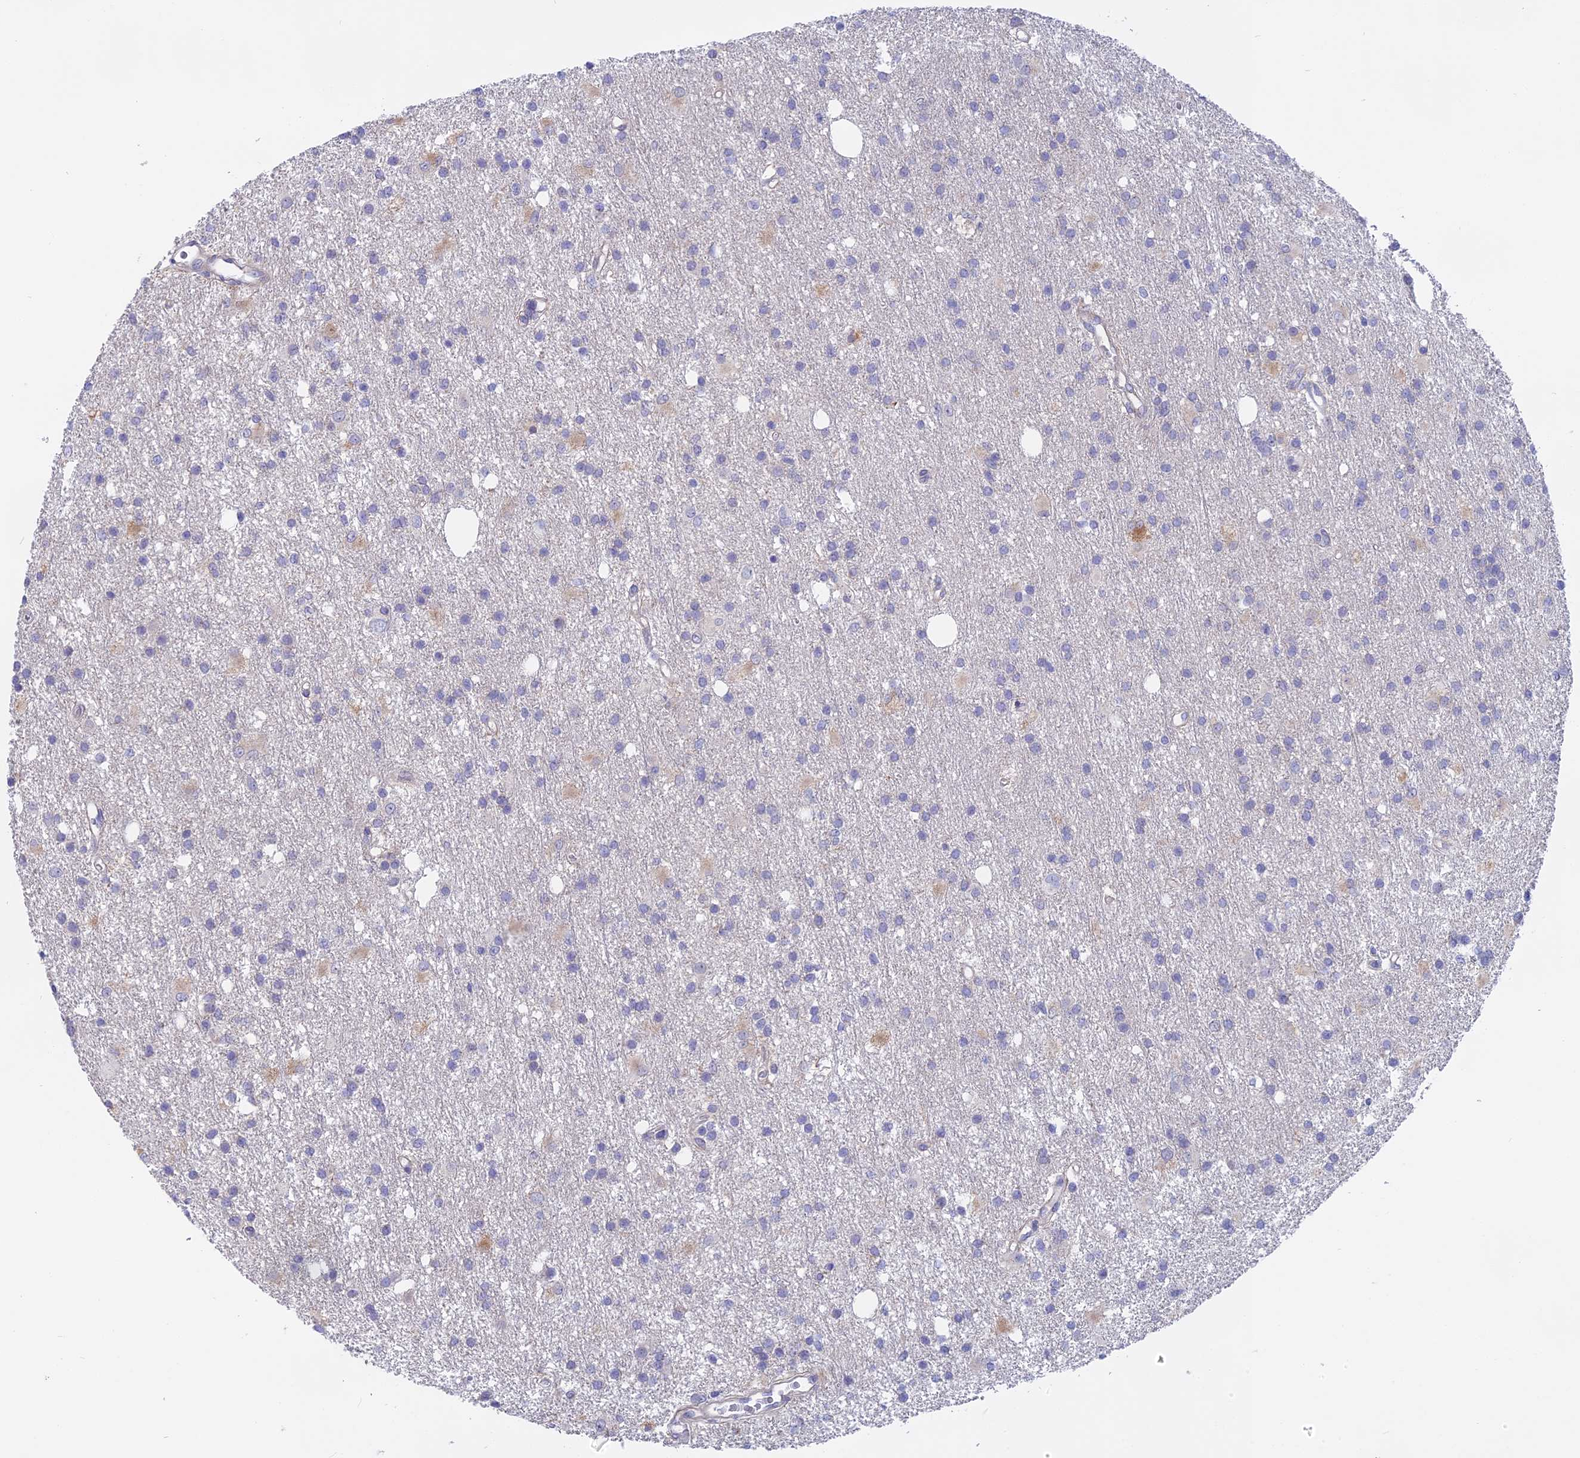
{"staining": {"intensity": "negative", "quantity": "none", "location": "none"}, "tissue": "glioma", "cell_type": "Tumor cells", "image_type": "cancer", "snomed": [{"axis": "morphology", "description": "Glioma, malignant, High grade"}, {"axis": "topography", "description": "Brain"}], "caption": "Human glioma stained for a protein using immunohistochemistry (IHC) demonstrates no positivity in tumor cells.", "gene": "GLB1L", "patient": {"sex": "male", "age": 77}}